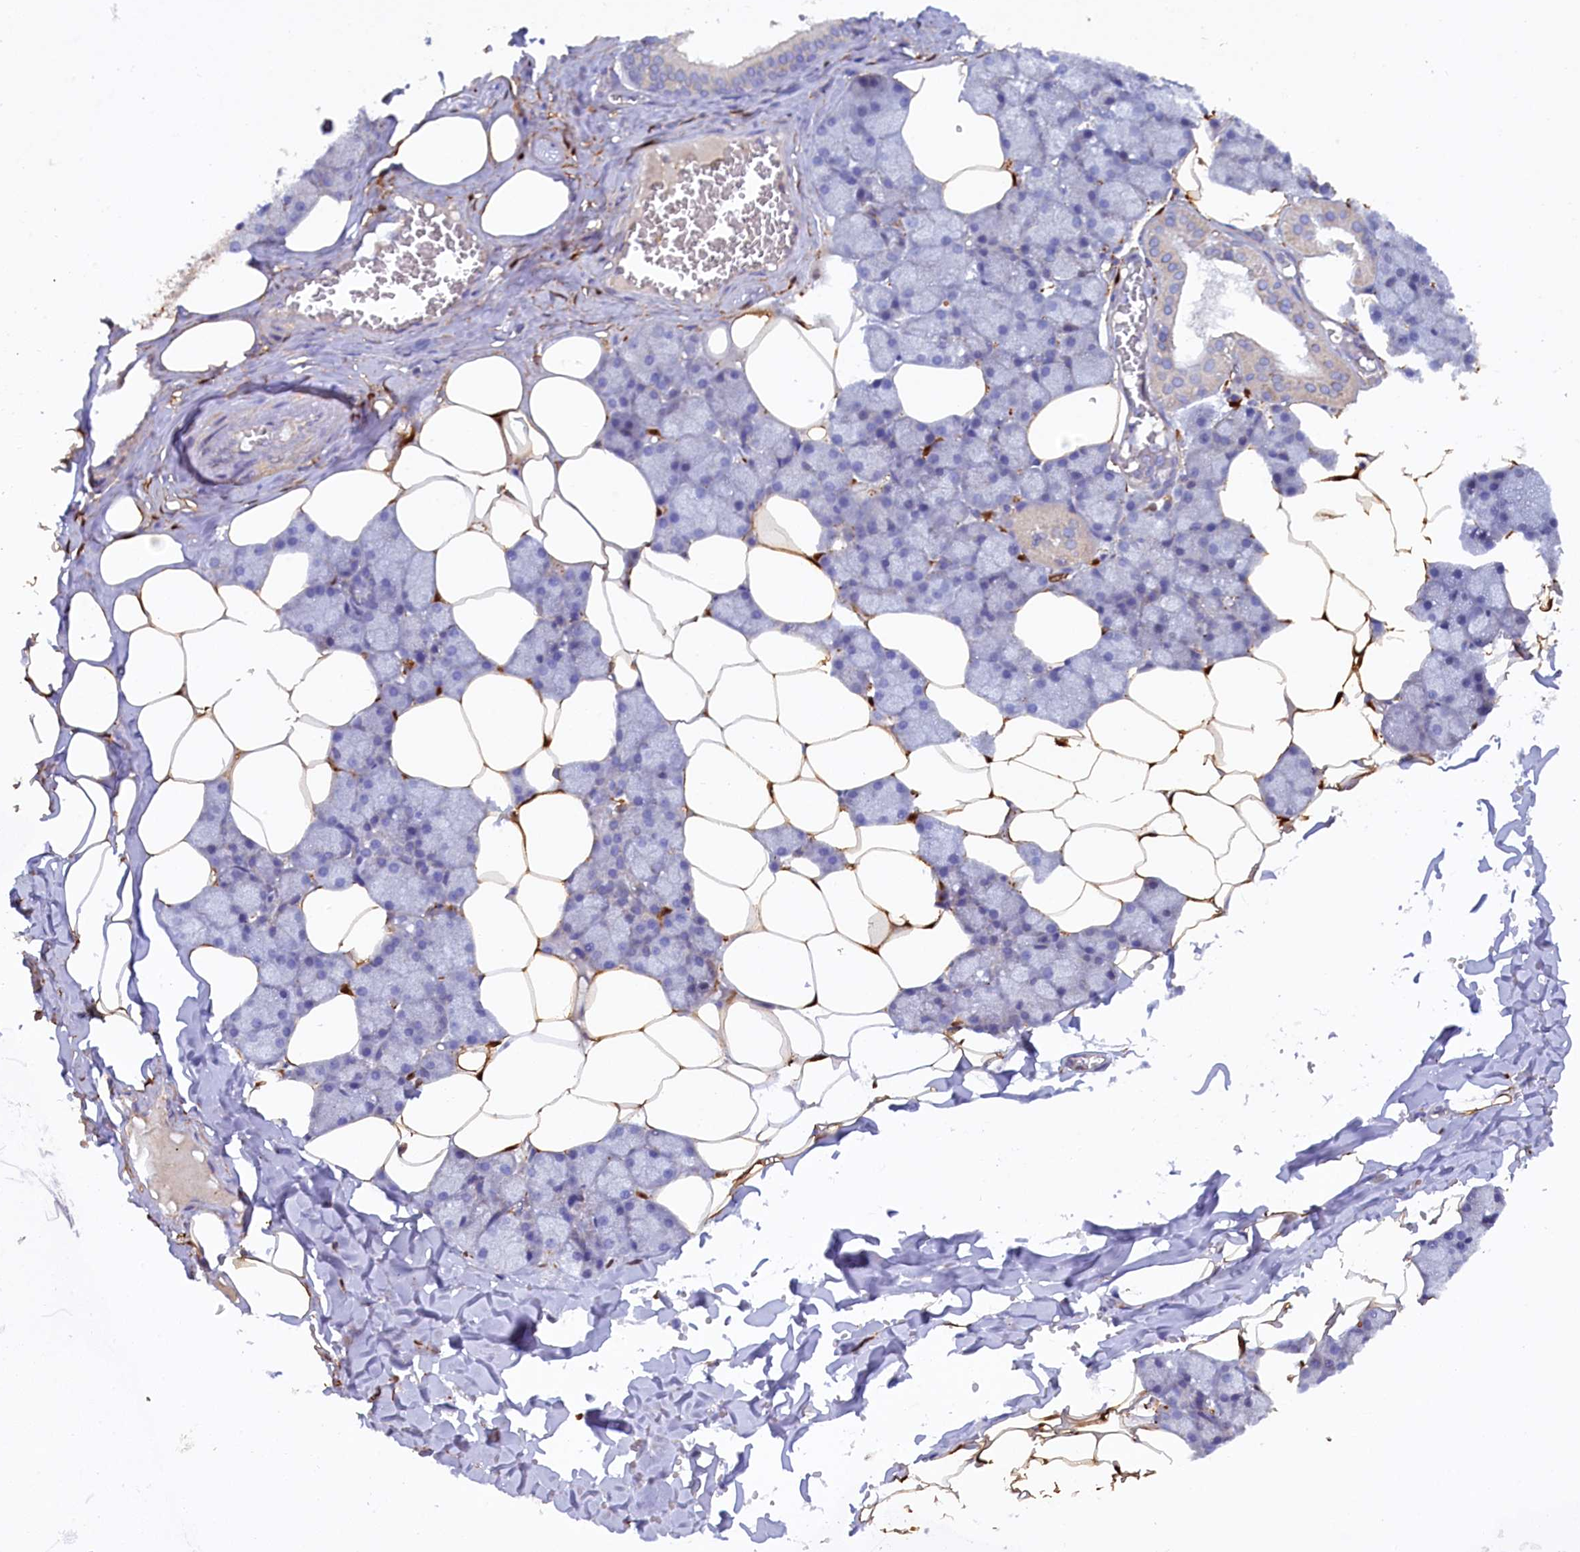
{"staining": {"intensity": "weak", "quantity": "<25%", "location": "cytoplasmic/membranous"}, "tissue": "salivary gland", "cell_type": "Glandular cells", "image_type": "normal", "snomed": [{"axis": "morphology", "description": "Normal tissue, NOS"}, {"axis": "topography", "description": "Salivary gland"}], "caption": "This micrograph is of normal salivary gland stained with immunohistochemistry (IHC) to label a protein in brown with the nuclei are counter-stained blue. There is no expression in glandular cells.", "gene": "POGLUT3", "patient": {"sex": "male", "age": 62}}